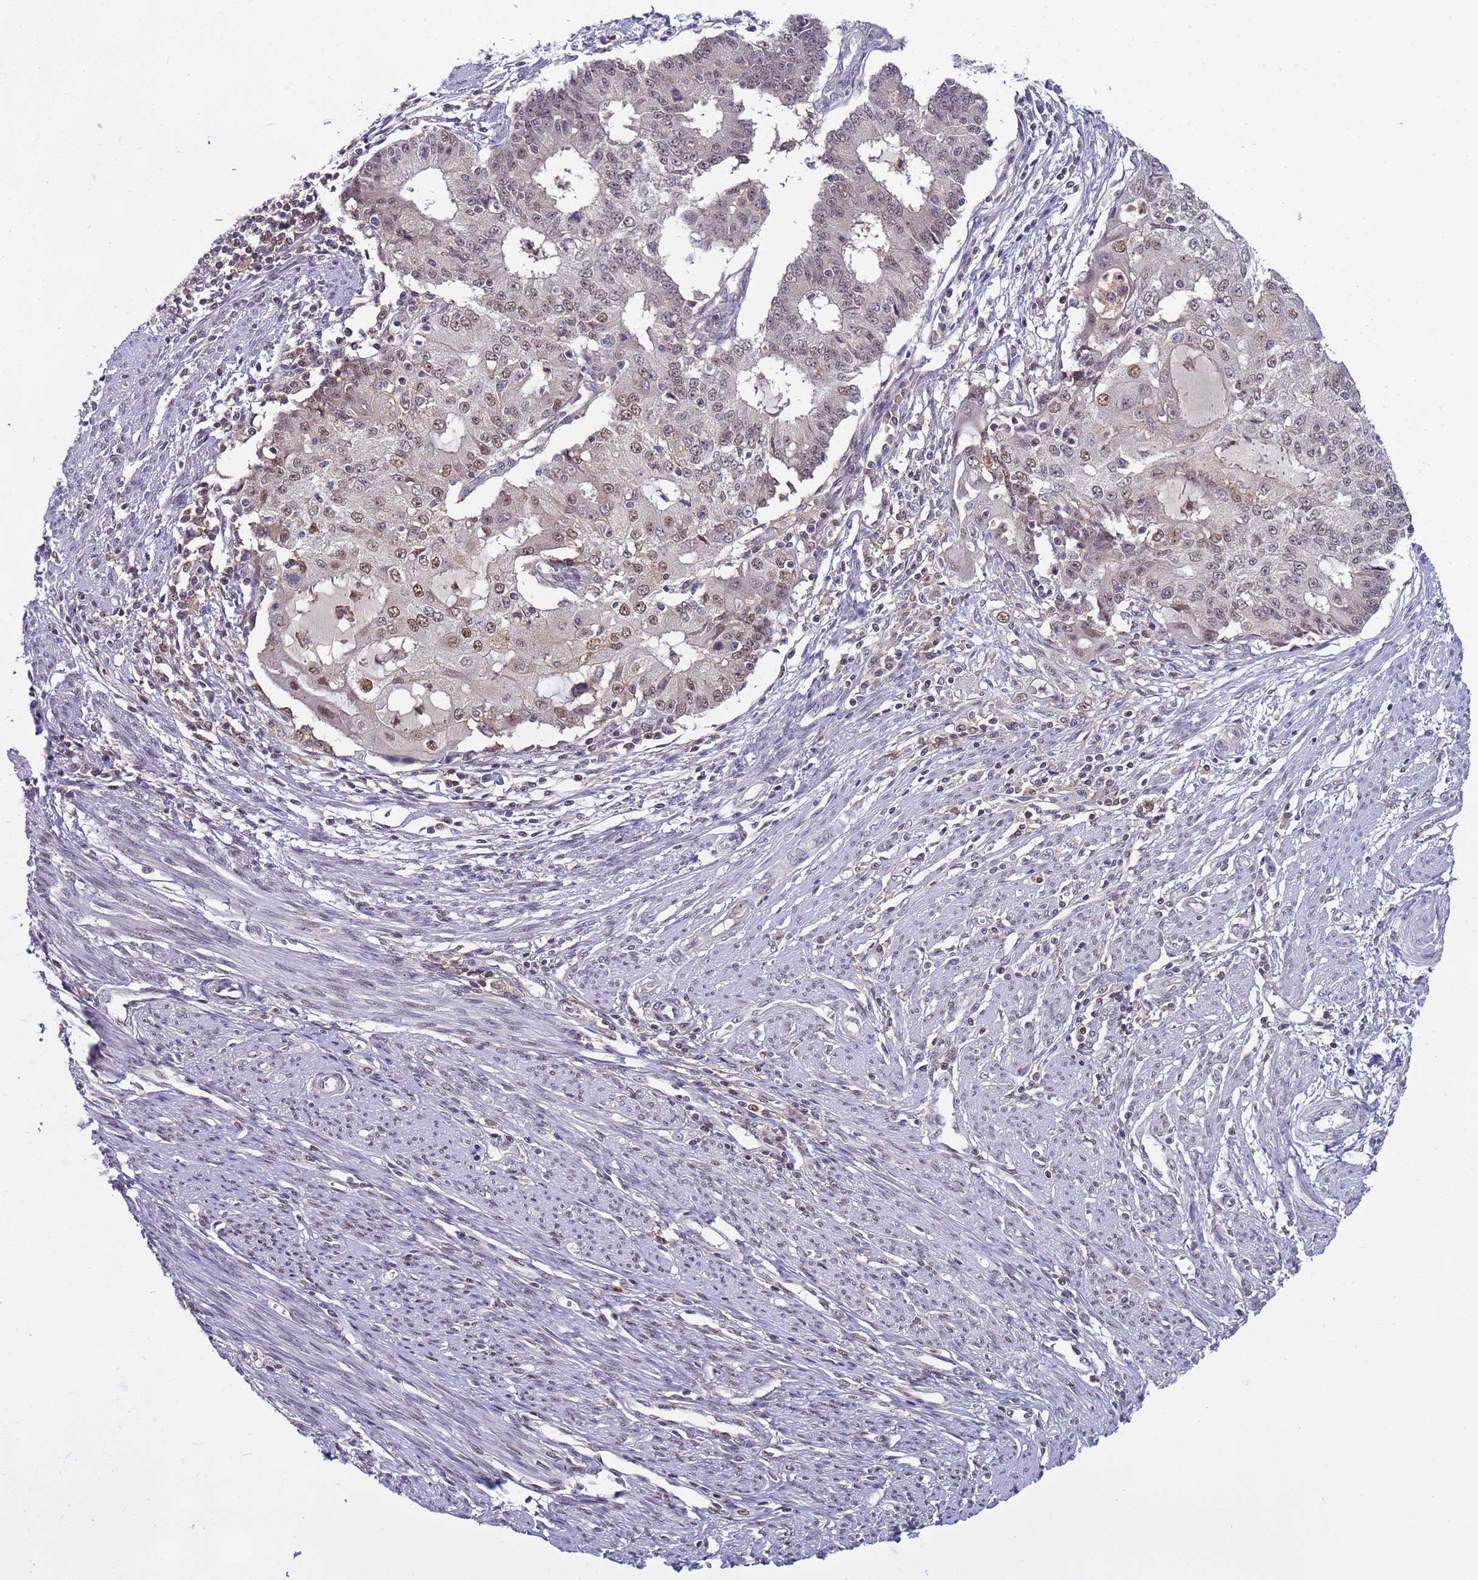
{"staining": {"intensity": "moderate", "quantity": "<25%", "location": "nuclear"}, "tissue": "endometrial cancer", "cell_type": "Tumor cells", "image_type": "cancer", "snomed": [{"axis": "morphology", "description": "Adenocarcinoma, NOS"}, {"axis": "topography", "description": "Endometrium"}], "caption": "IHC staining of endometrial cancer, which demonstrates low levels of moderate nuclear expression in about <25% of tumor cells indicating moderate nuclear protein expression. The staining was performed using DAB (3,3'-diaminobenzidine) (brown) for protein detection and nuclei were counterstained in hematoxylin (blue).", "gene": "CD53", "patient": {"sex": "female", "age": 56}}